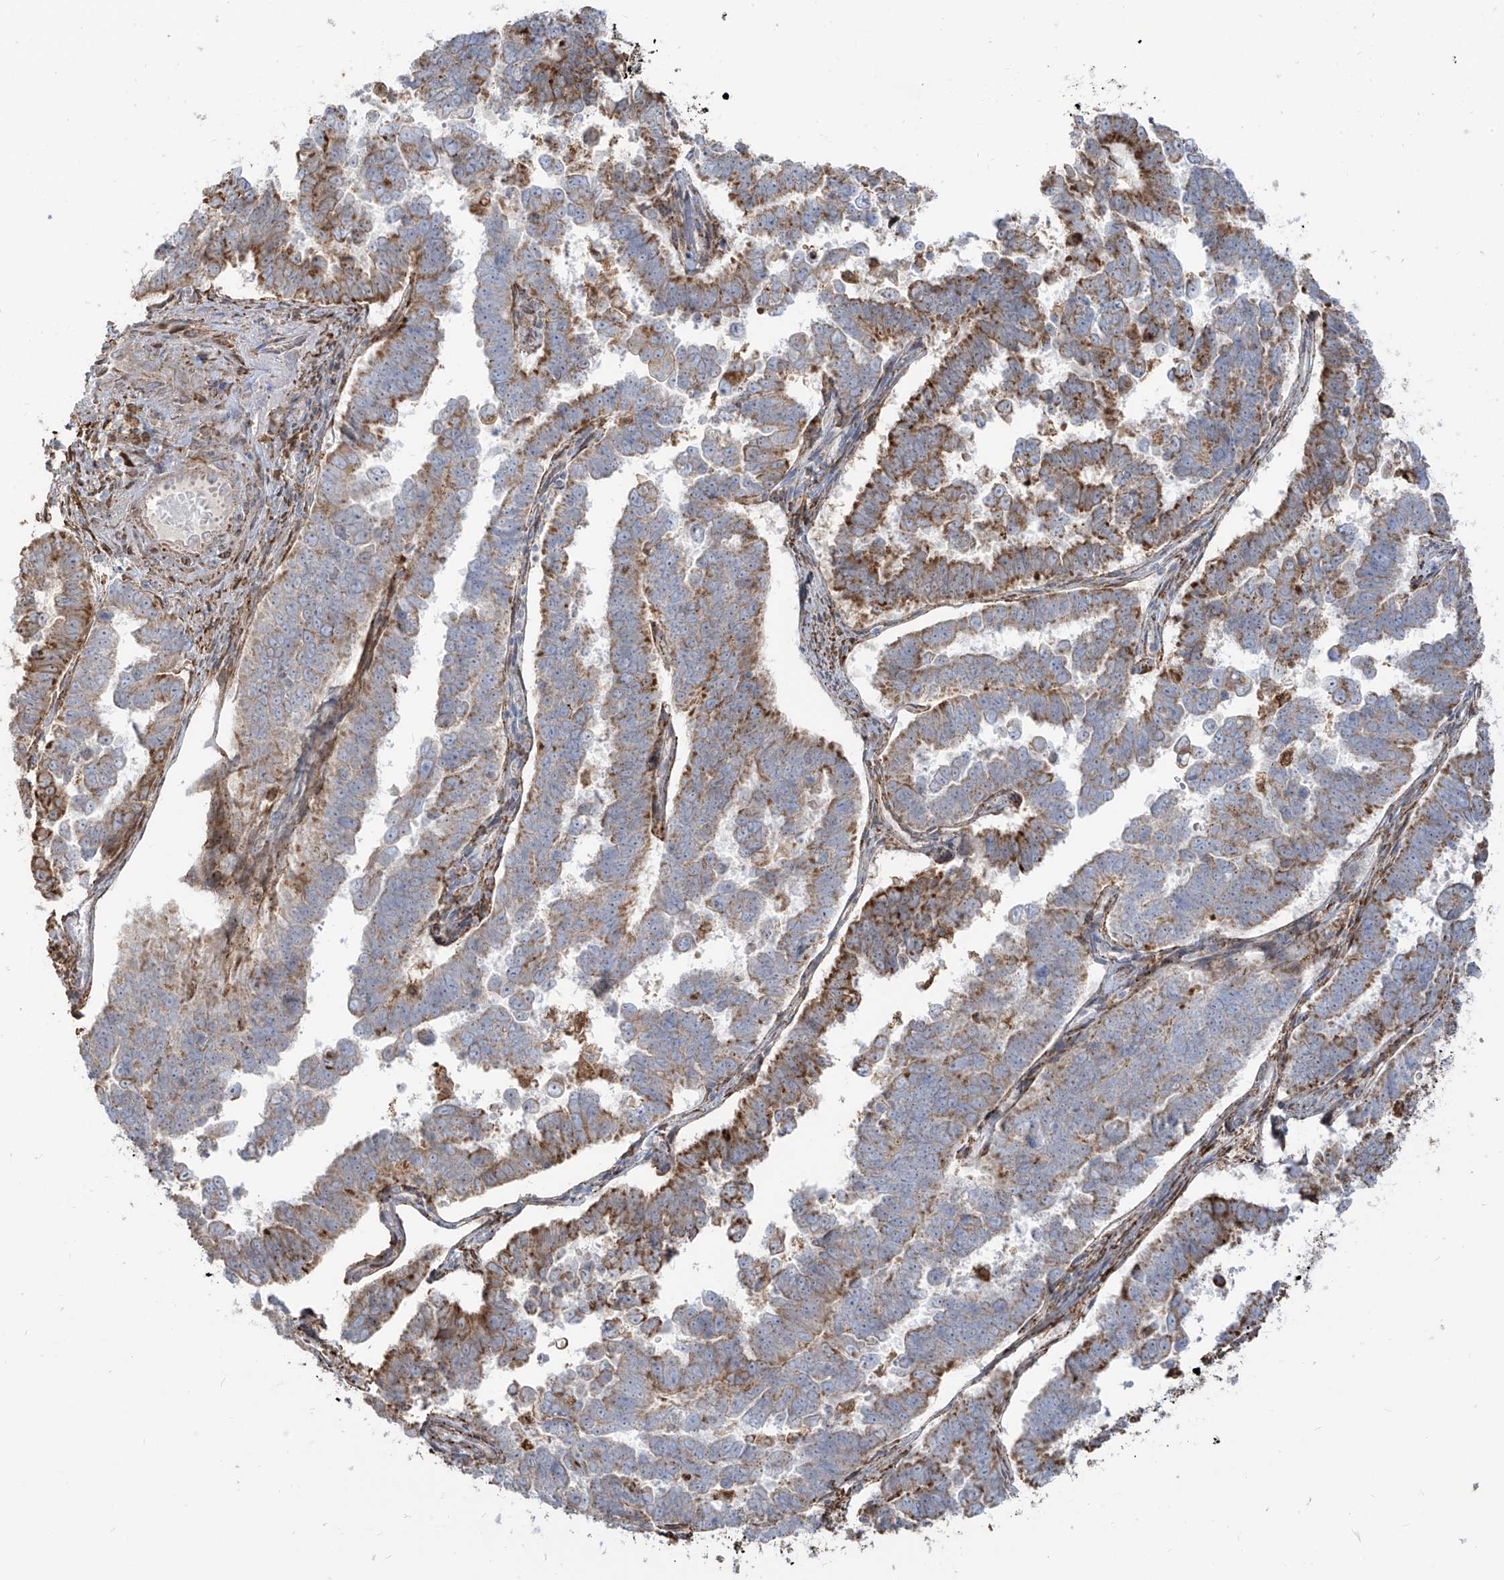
{"staining": {"intensity": "moderate", "quantity": "25%-75%", "location": "cytoplasmic/membranous"}, "tissue": "endometrial cancer", "cell_type": "Tumor cells", "image_type": "cancer", "snomed": [{"axis": "morphology", "description": "Adenocarcinoma, NOS"}, {"axis": "topography", "description": "Endometrium"}], "caption": "A medium amount of moderate cytoplasmic/membranous positivity is present in about 25%-75% of tumor cells in adenocarcinoma (endometrial) tissue. (Stains: DAB in brown, nuclei in blue, Microscopy: brightfield microscopy at high magnification).", "gene": "ZGRF1", "patient": {"sex": "female", "age": 75}}